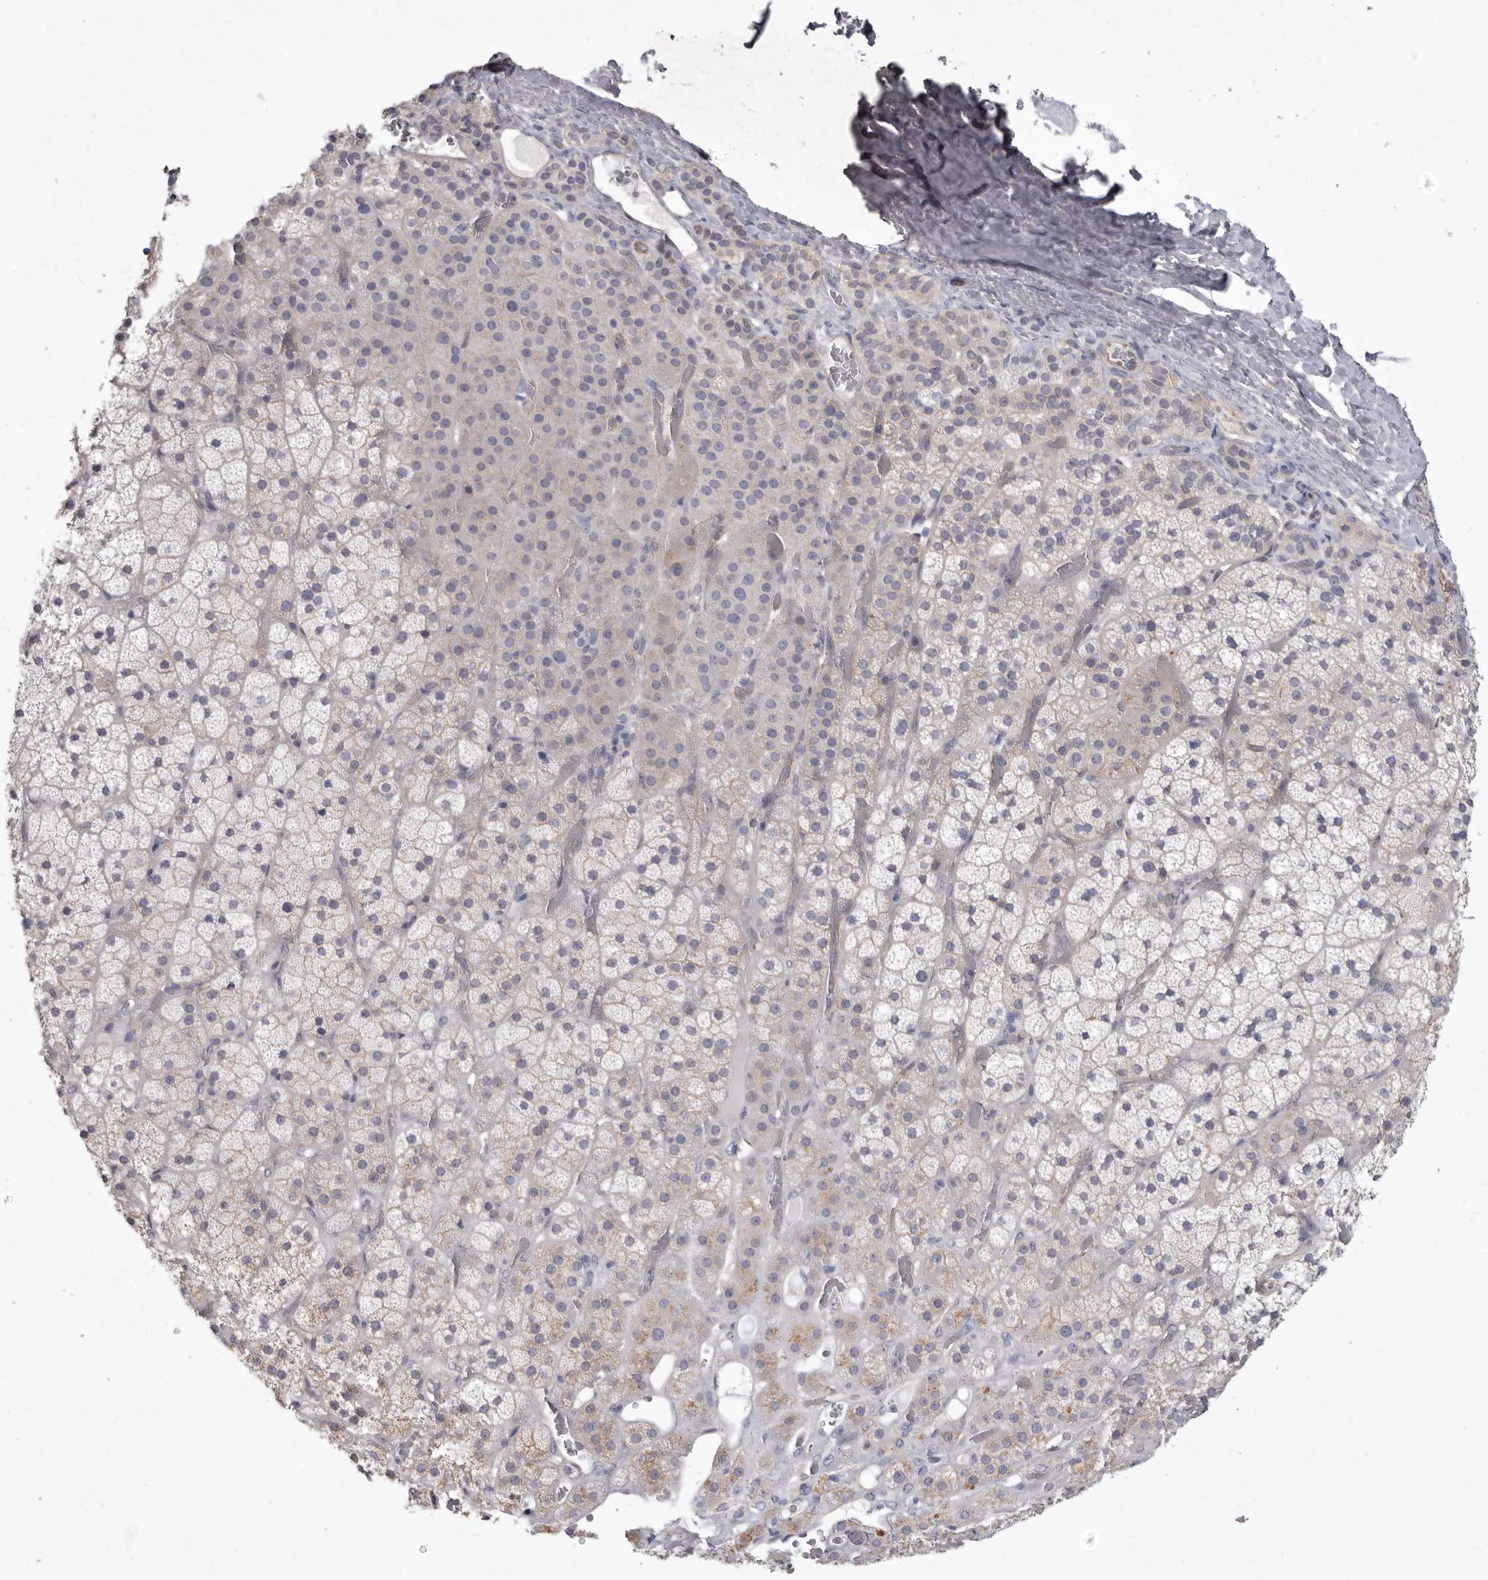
{"staining": {"intensity": "weak", "quantity": "<25%", "location": "cytoplasmic/membranous"}, "tissue": "adrenal gland", "cell_type": "Glandular cells", "image_type": "normal", "snomed": [{"axis": "morphology", "description": "Normal tissue, NOS"}, {"axis": "topography", "description": "Adrenal gland"}], "caption": "Immunohistochemistry micrograph of unremarkable adrenal gland: human adrenal gland stained with DAB (3,3'-diaminobenzidine) displays no significant protein staining in glandular cells. (DAB (3,3'-diaminobenzidine) immunohistochemistry with hematoxylin counter stain).", "gene": "P2RX6", "patient": {"sex": "male", "age": 57}}